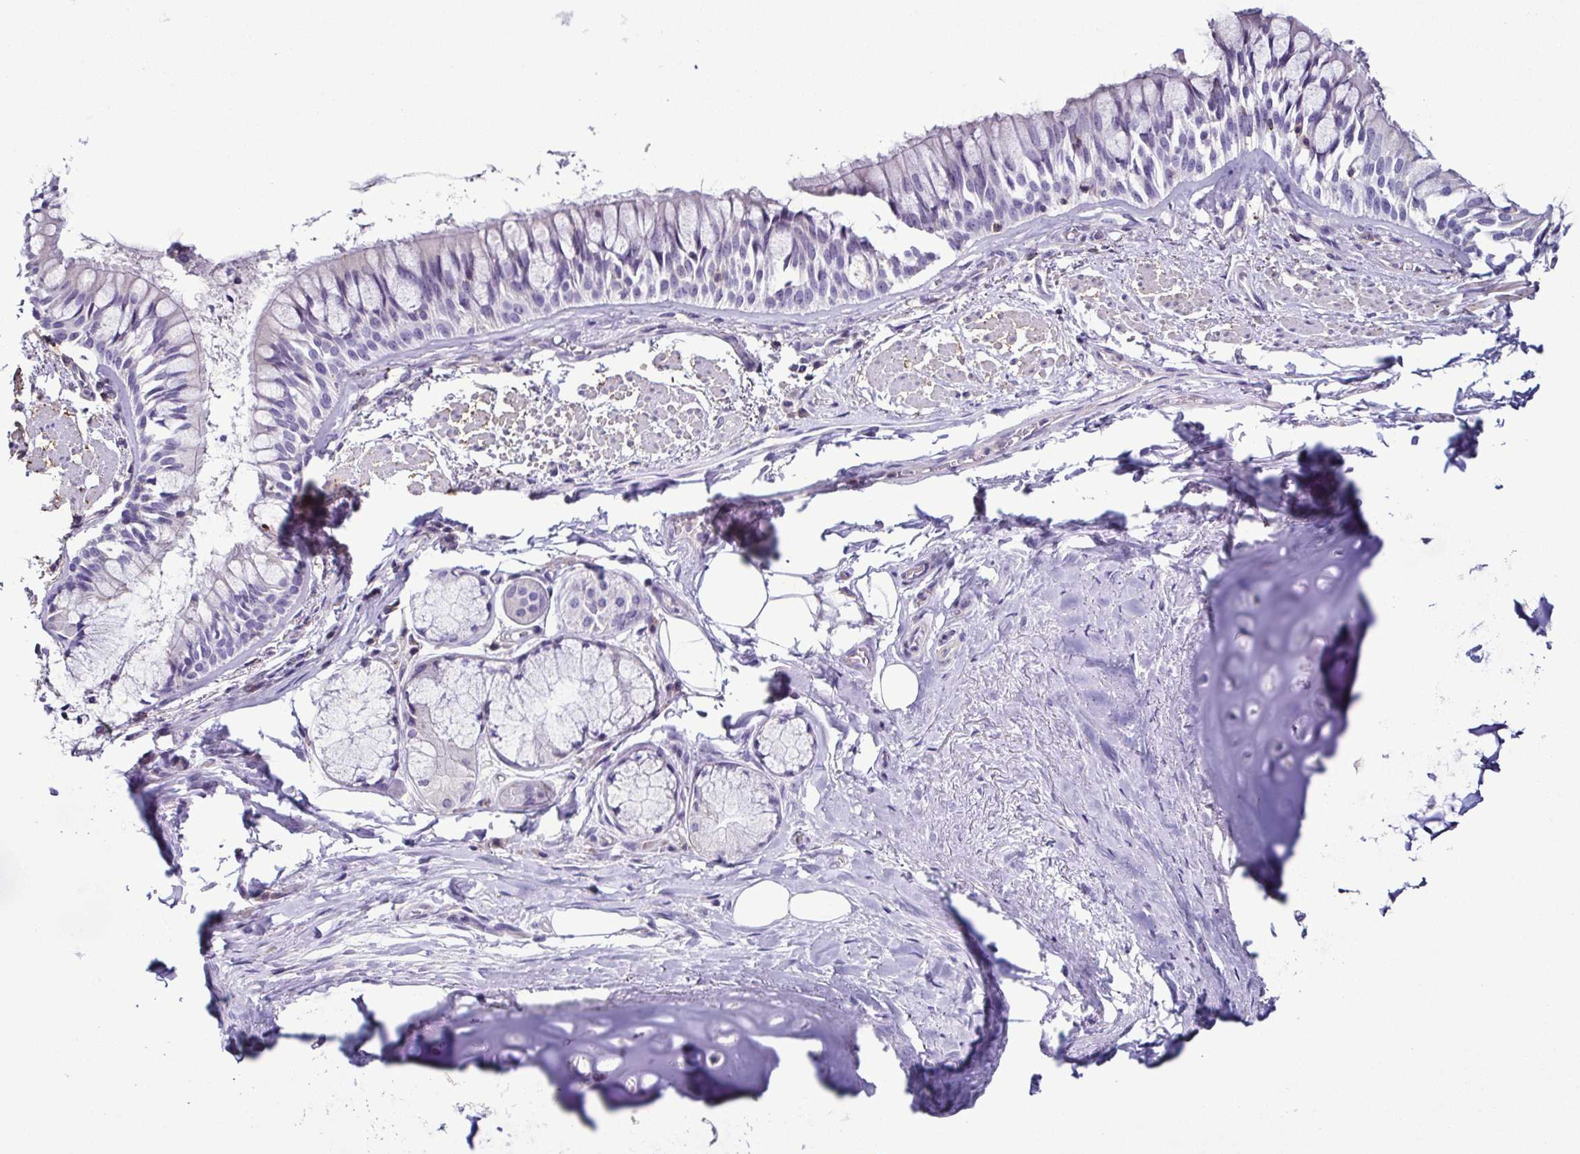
{"staining": {"intensity": "negative", "quantity": "none", "location": "none"}, "tissue": "adipose tissue", "cell_type": "Adipocytes", "image_type": "normal", "snomed": [{"axis": "morphology", "description": "Normal tissue, NOS"}, {"axis": "topography", "description": "Cartilage tissue"}, {"axis": "topography", "description": "Bronchus"}], "caption": "Immunohistochemistry of benign adipose tissue reveals no staining in adipocytes.", "gene": "TNNT2", "patient": {"sex": "male", "age": 64}}